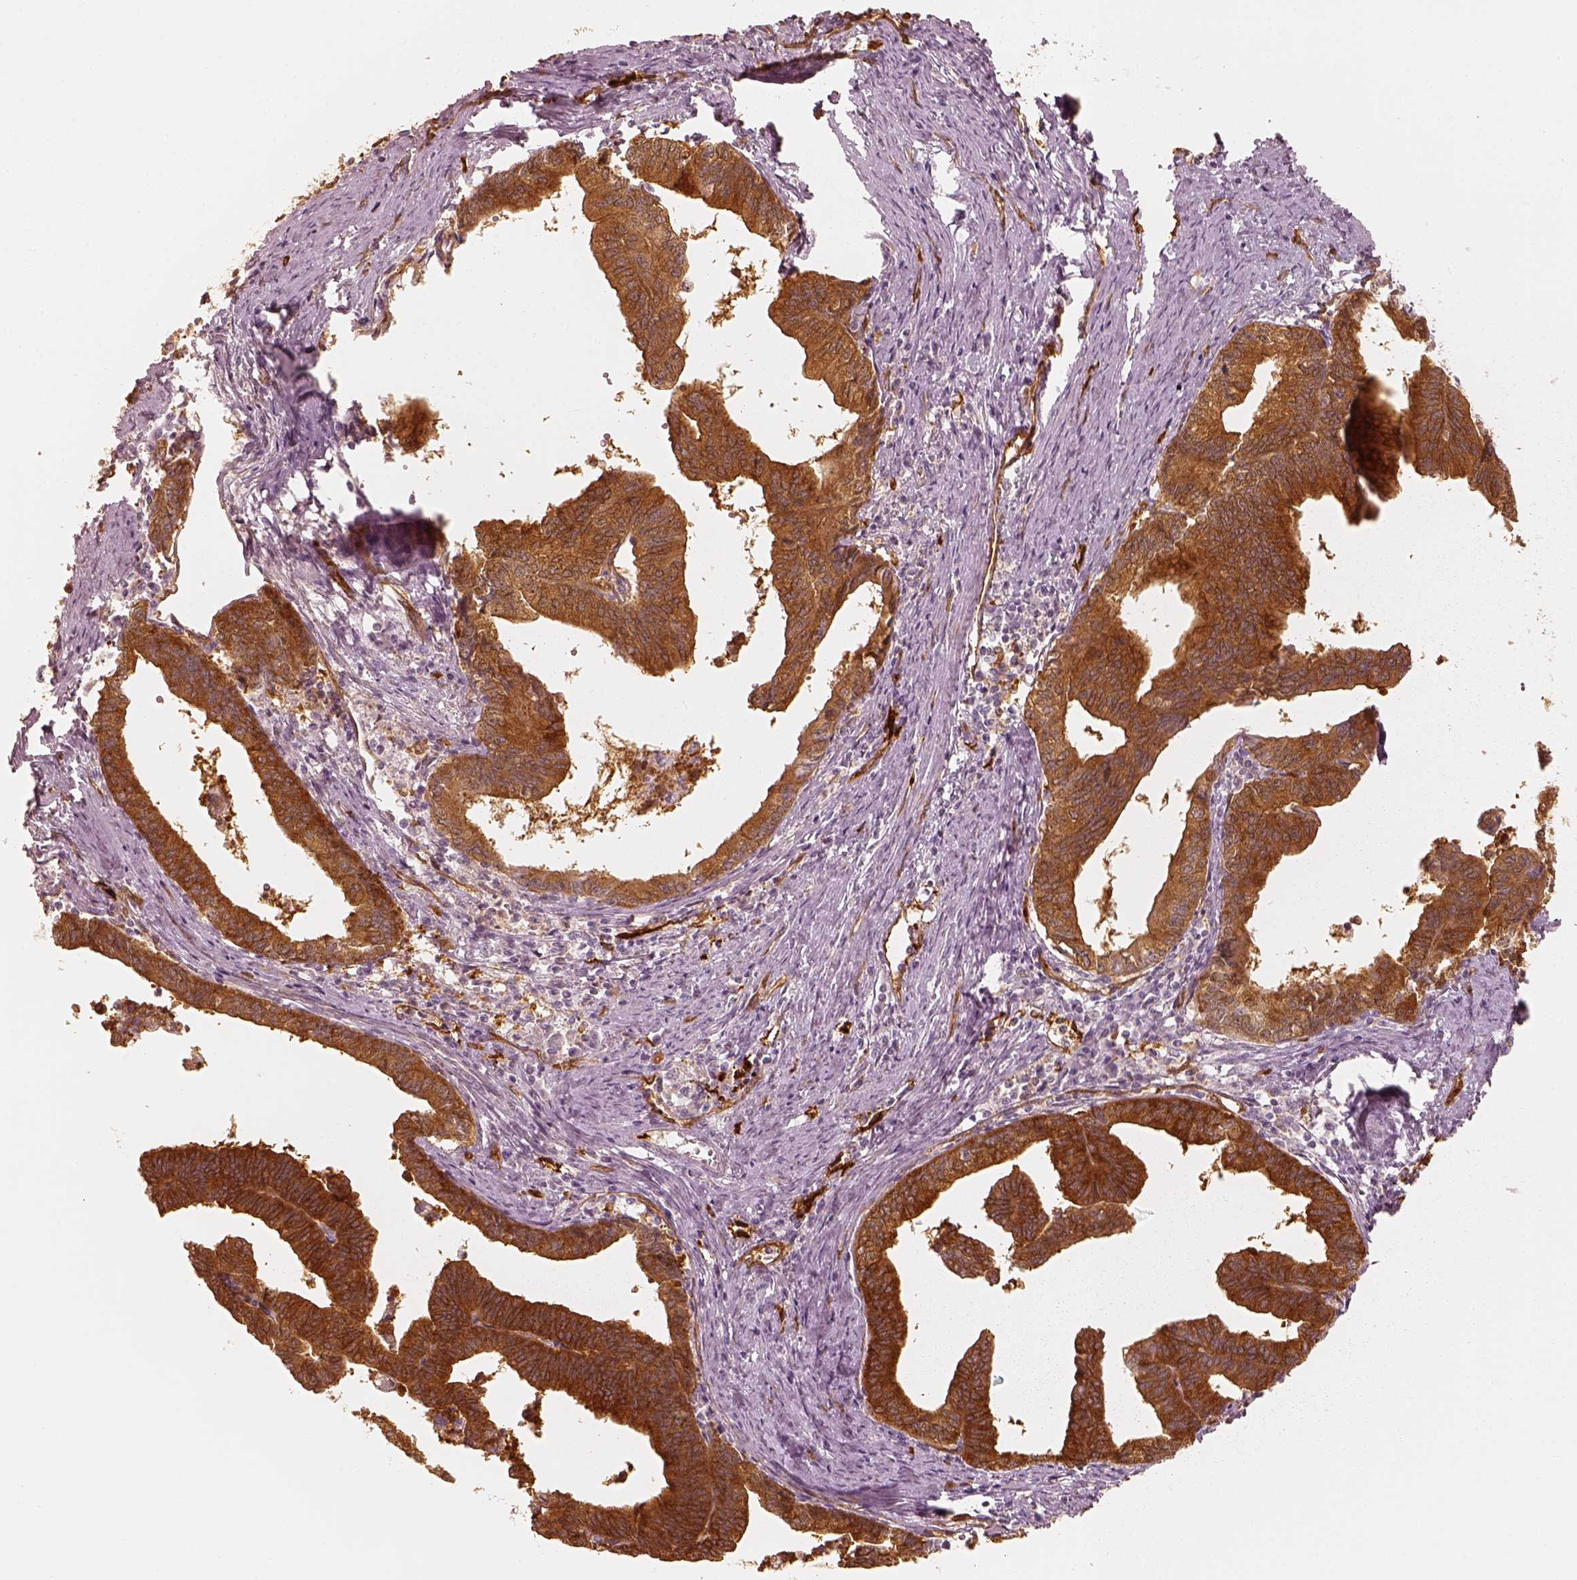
{"staining": {"intensity": "strong", "quantity": ">75%", "location": "cytoplasmic/membranous"}, "tissue": "endometrial cancer", "cell_type": "Tumor cells", "image_type": "cancer", "snomed": [{"axis": "morphology", "description": "Adenocarcinoma, NOS"}, {"axis": "topography", "description": "Endometrium"}], "caption": "Immunohistochemistry (IHC) of human endometrial adenocarcinoma shows high levels of strong cytoplasmic/membranous staining in about >75% of tumor cells.", "gene": "FSCN1", "patient": {"sex": "female", "age": 65}}